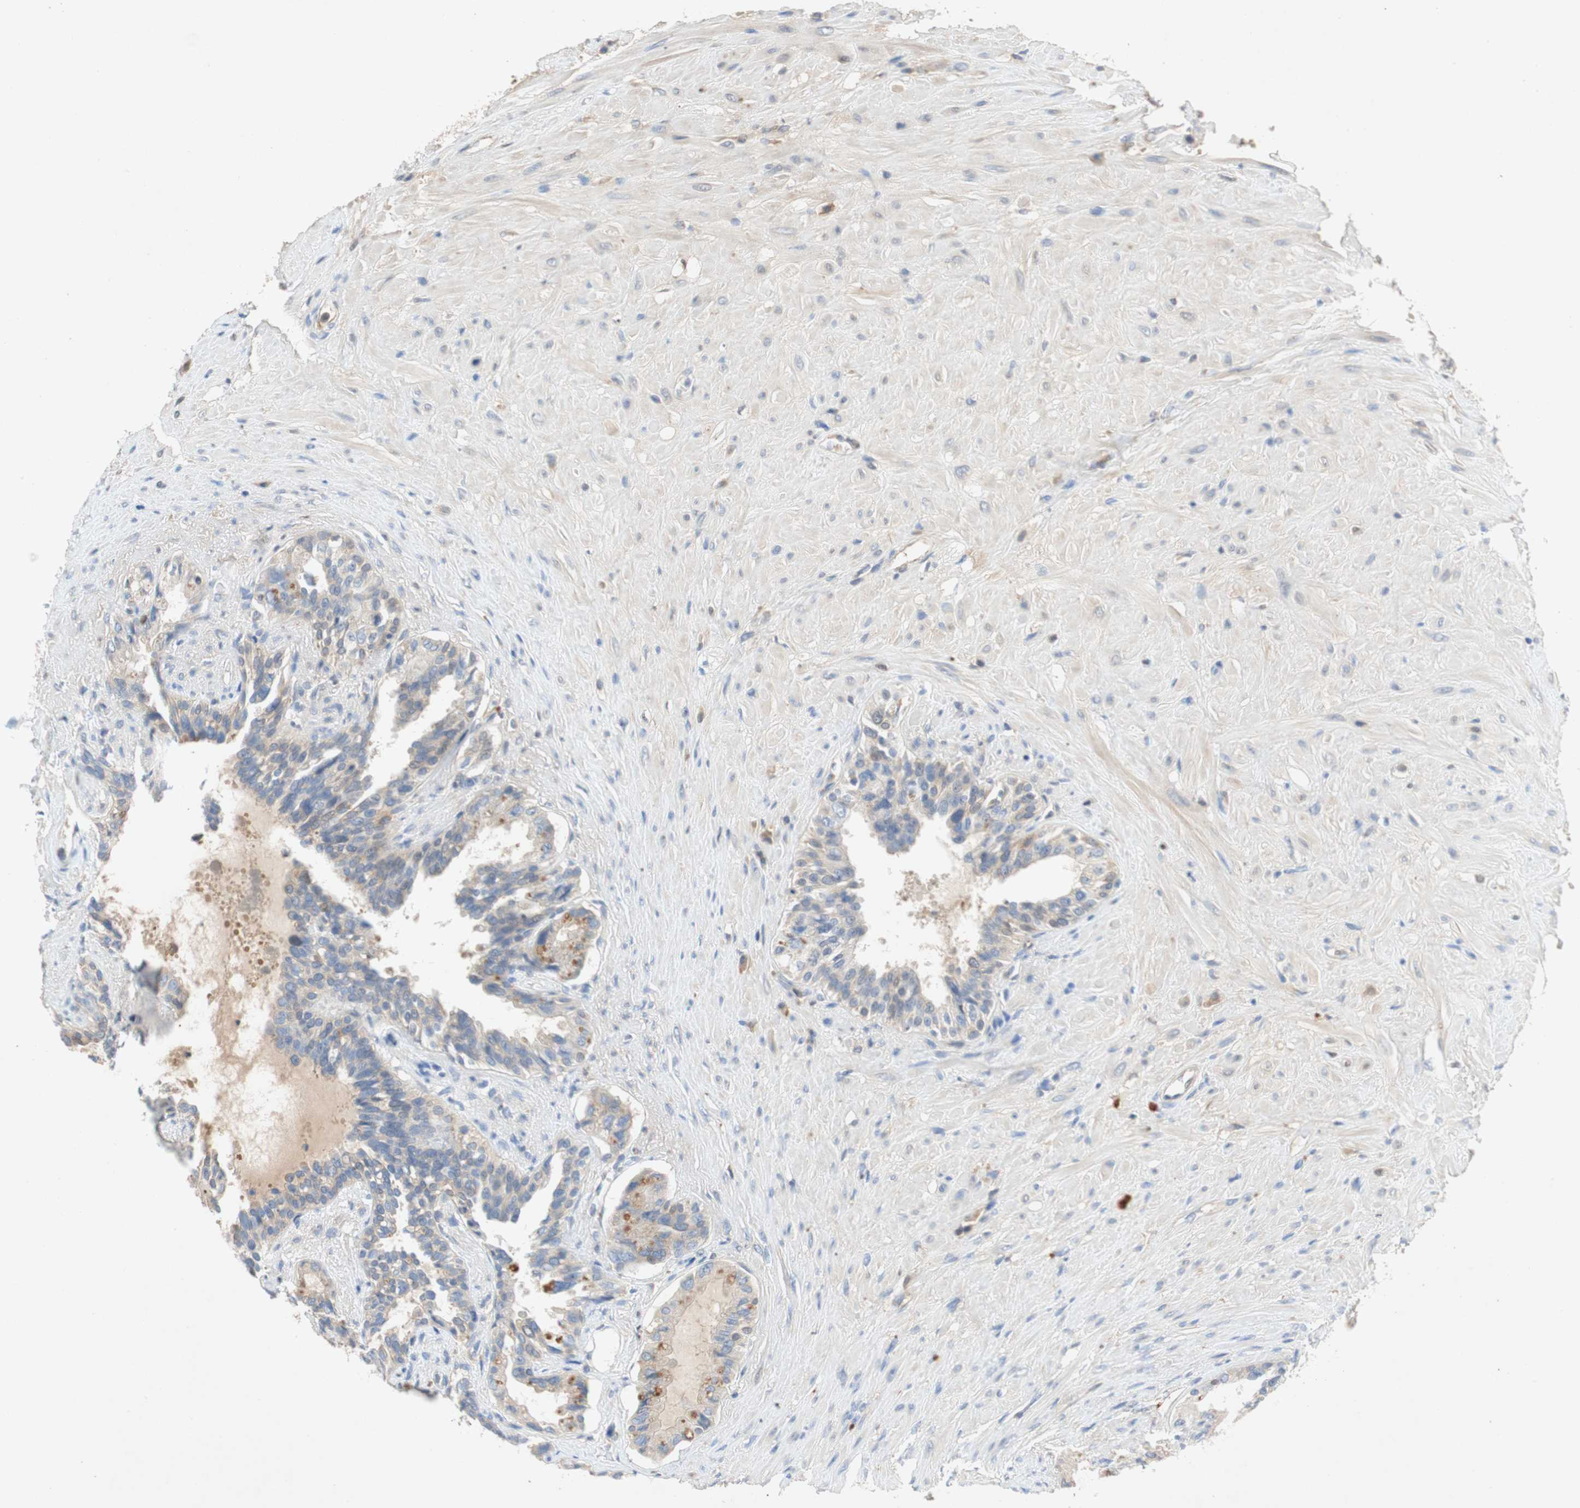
{"staining": {"intensity": "moderate", "quantity": "<25%", "location": "cytoplasmic/membranous"}, "tissue": "seminal vesicle", "cell_type": "Glandular cells", "image_type": "normal", "snomed": [{"axis": "morphology", "description": "Normal tissue, NOS"}, {"axis": "topography", "description": "Seminal veicle"}], "caption": "An immunohistochemistry micrograph of normal tissue is shown. Protein staining in brown labels moderate cytoplasmic/membranous positivity in seminal vesicle within glandular cells.", "gene": "RELB", "patient": {"sex": "male", "age": 61}}